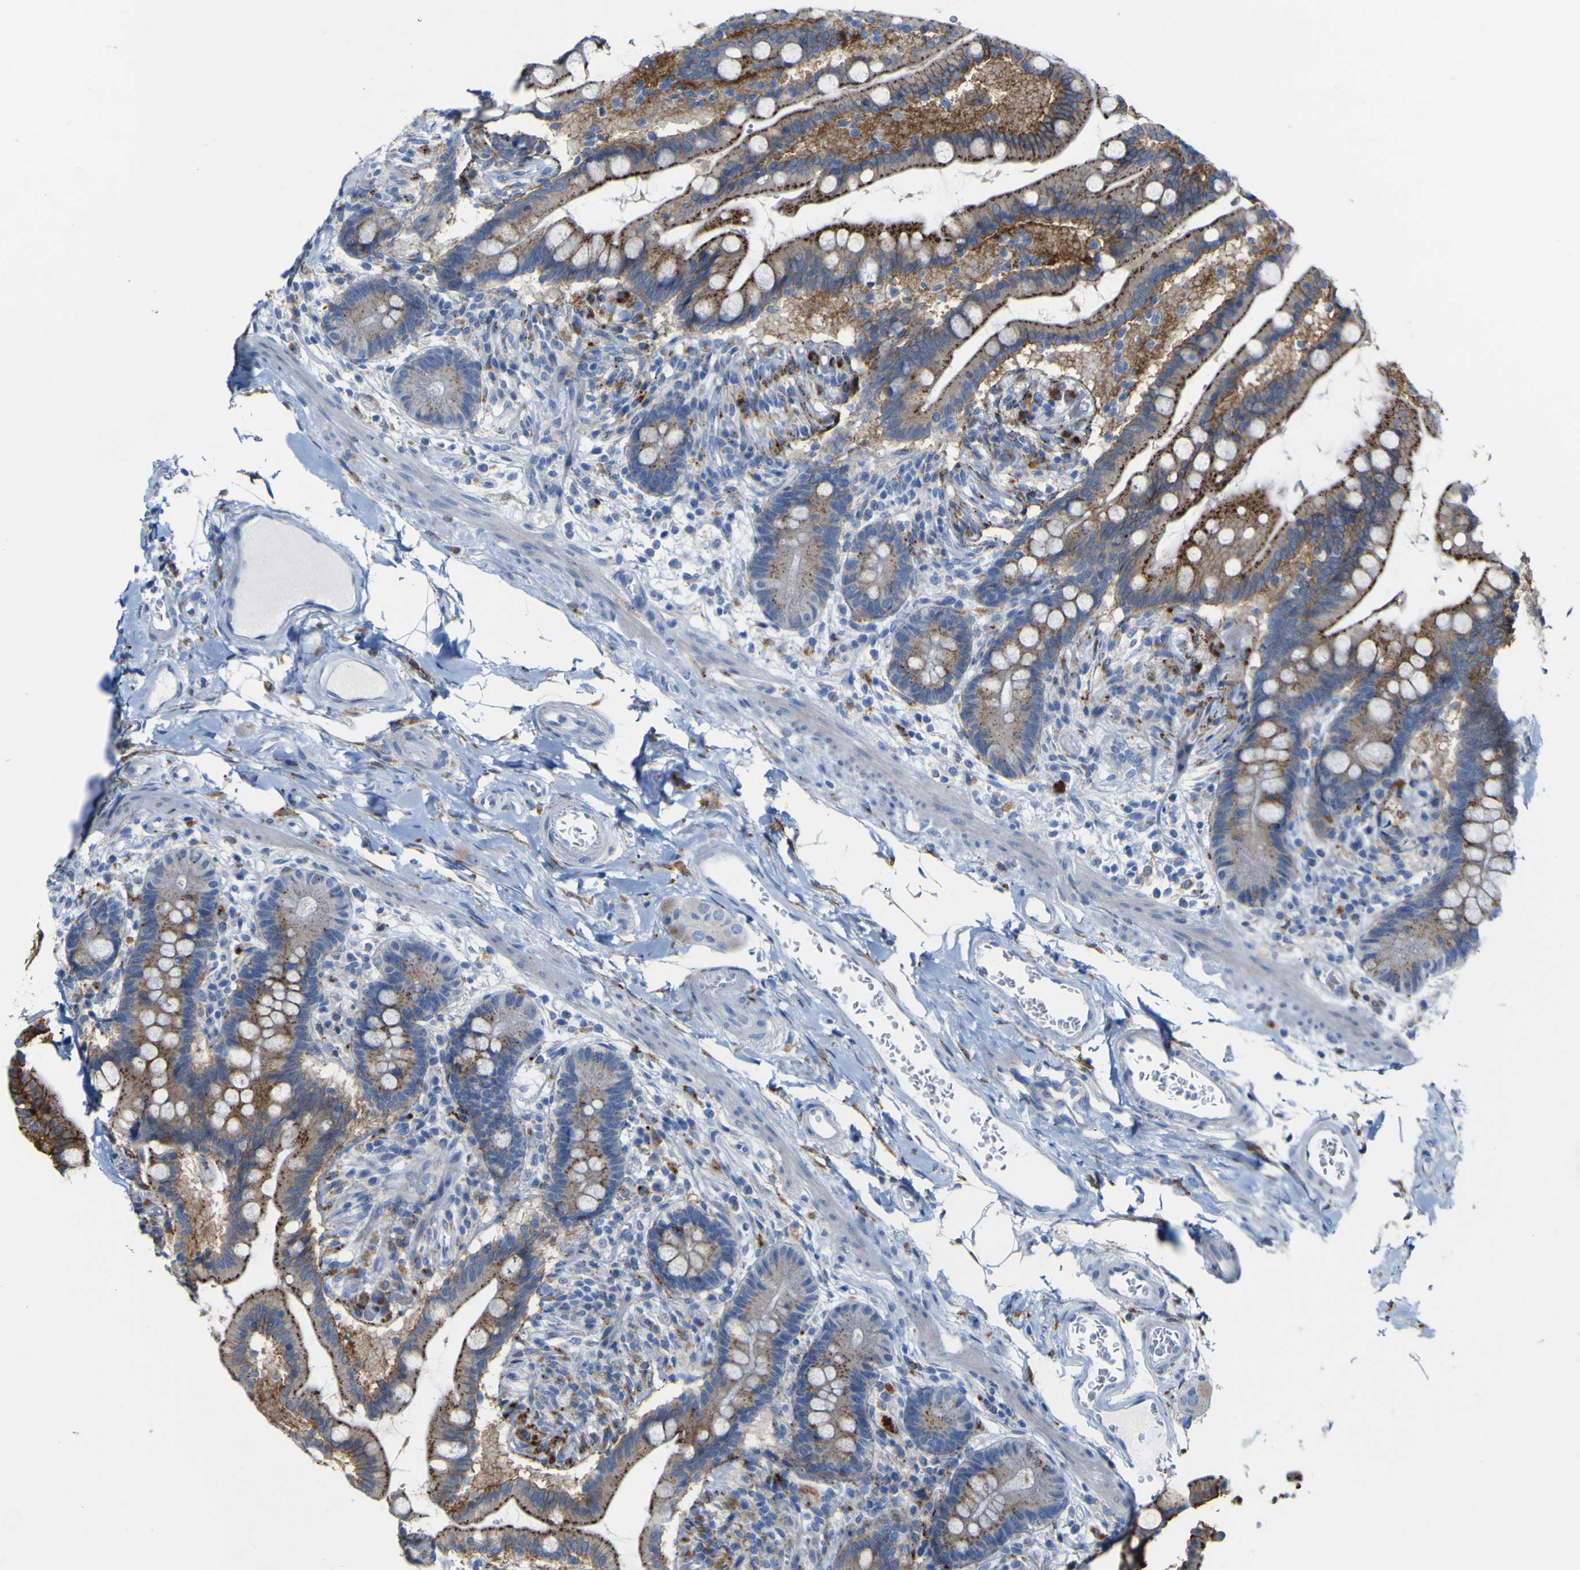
{"staining": {"intensity": "negative", "quantity": "none", "location": "none"}, "tissue": "colon", "cell_type": "Endothelial cells", "image_type": "normal", "snomed": [{"axis": "morphology", "description": "Normal tissue, NOS"}, {"axis": "topography", "description": "Colon"}], "caption": "An immunohistochemistry (IHC) image of benign colon is shown. There is no staining in endothelial cells of colon. (Immunohistochemistry (ihc), brightfield microscopy, high magnification).", "gene": "PTPRF", "patient": {"sex": "male", "age": 73}}